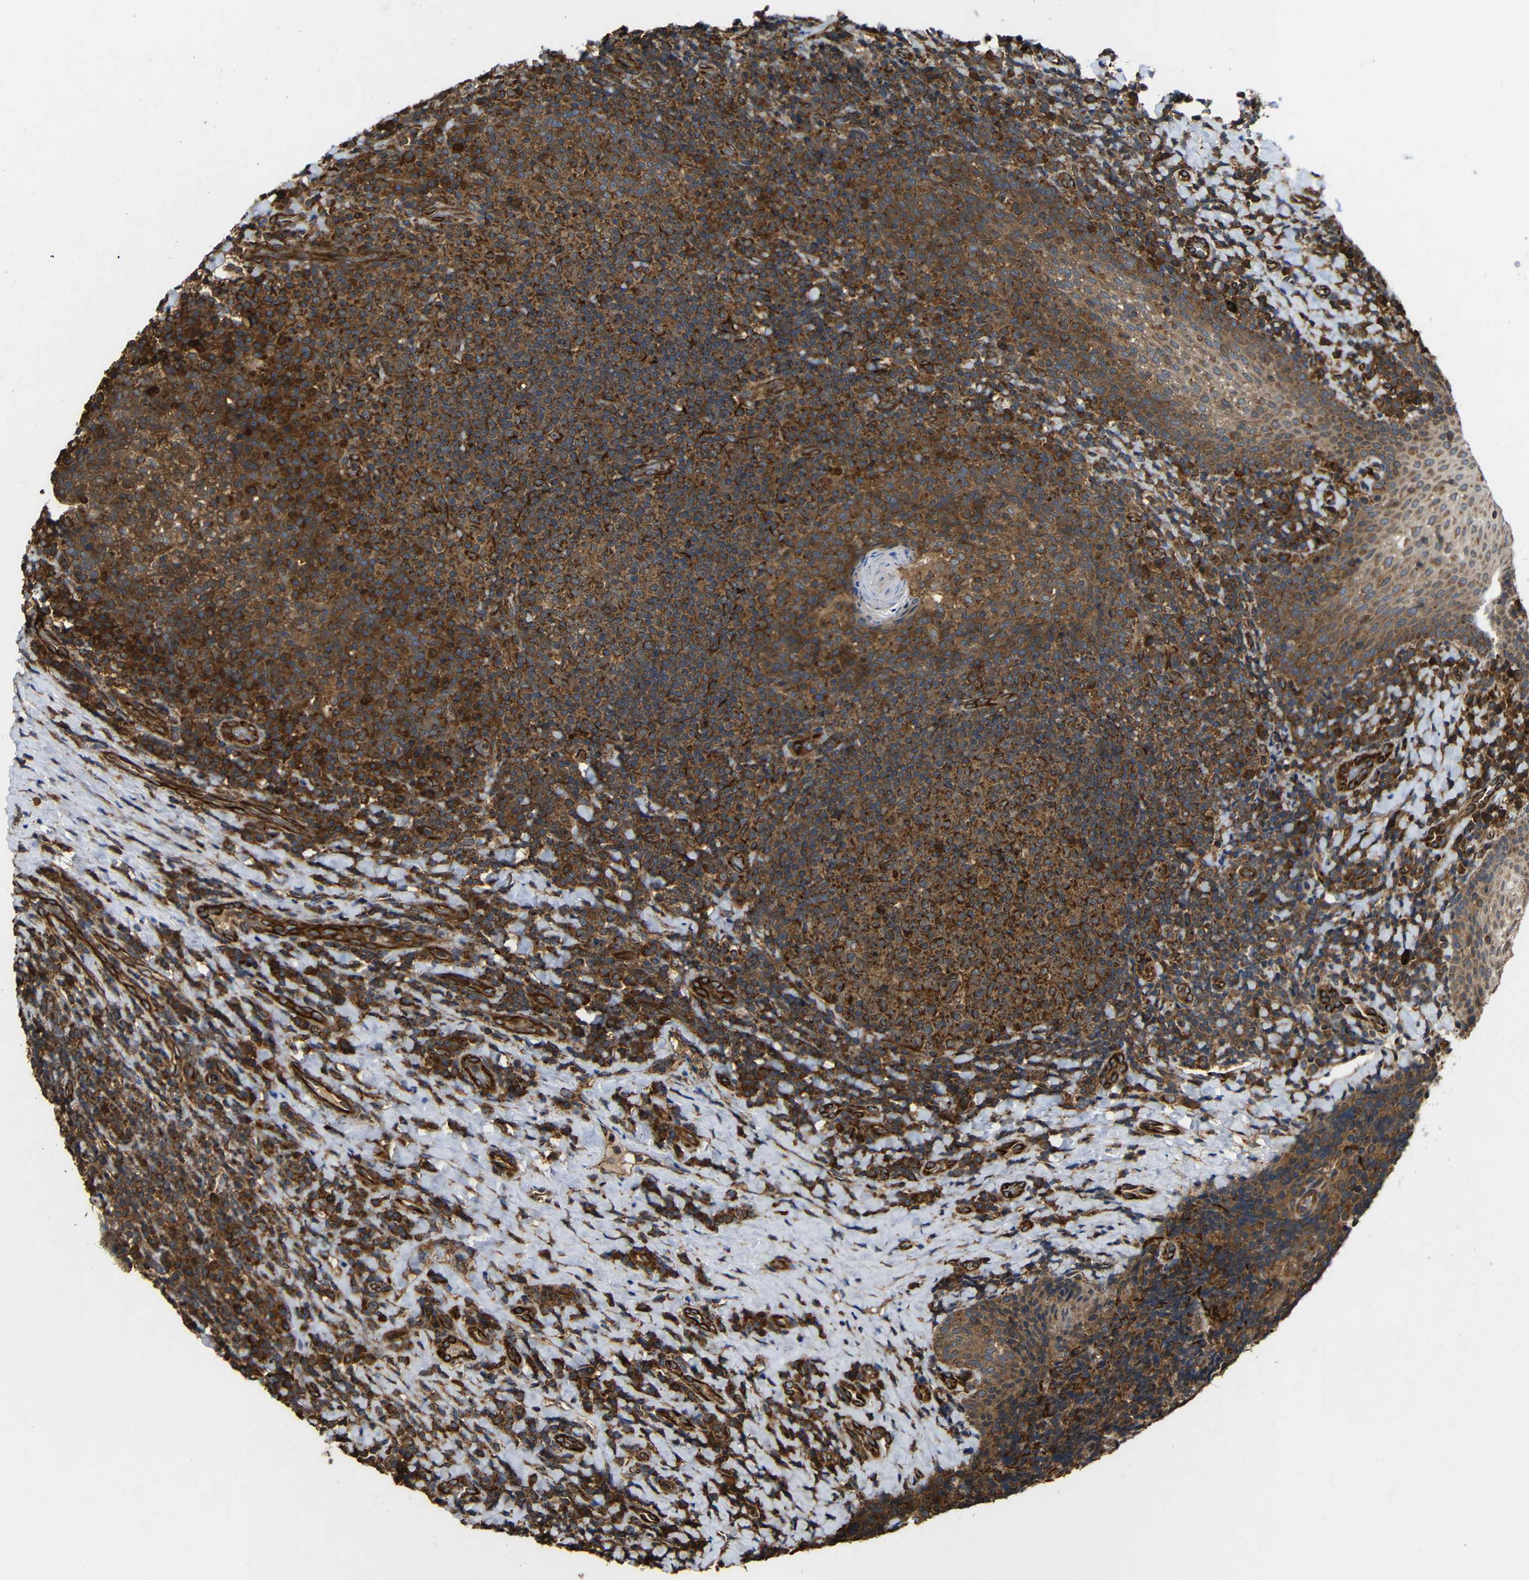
{"staining": {"intensity": "strong", "quantity": "25%-75%", "location": "cytoplasmic/membranous"}, "tissue": "tonsil", "cell_type": "Germinal center cells", "image_type": "normal", "snomed": [{"axis": "morphology", "description": "Normal tissue, NOS"}, {"axis": "topography", "description": "Tonsil"}], "caption": "Tonsil stained with DAB (3,3'-diaminobenzidine) IHC exhibits high levels of strong cytoplasmic/membranous expression in about 25%-75% of germinal center cells. The protein of interest is stained brown, and the nuclei are stained in blue (DAB (3,3'-diaminobenzidine) IHC with brightfield microscopy, high magnification).", "gene": "EIF2S1", "patient": {"sex": "male", "age": 17}}